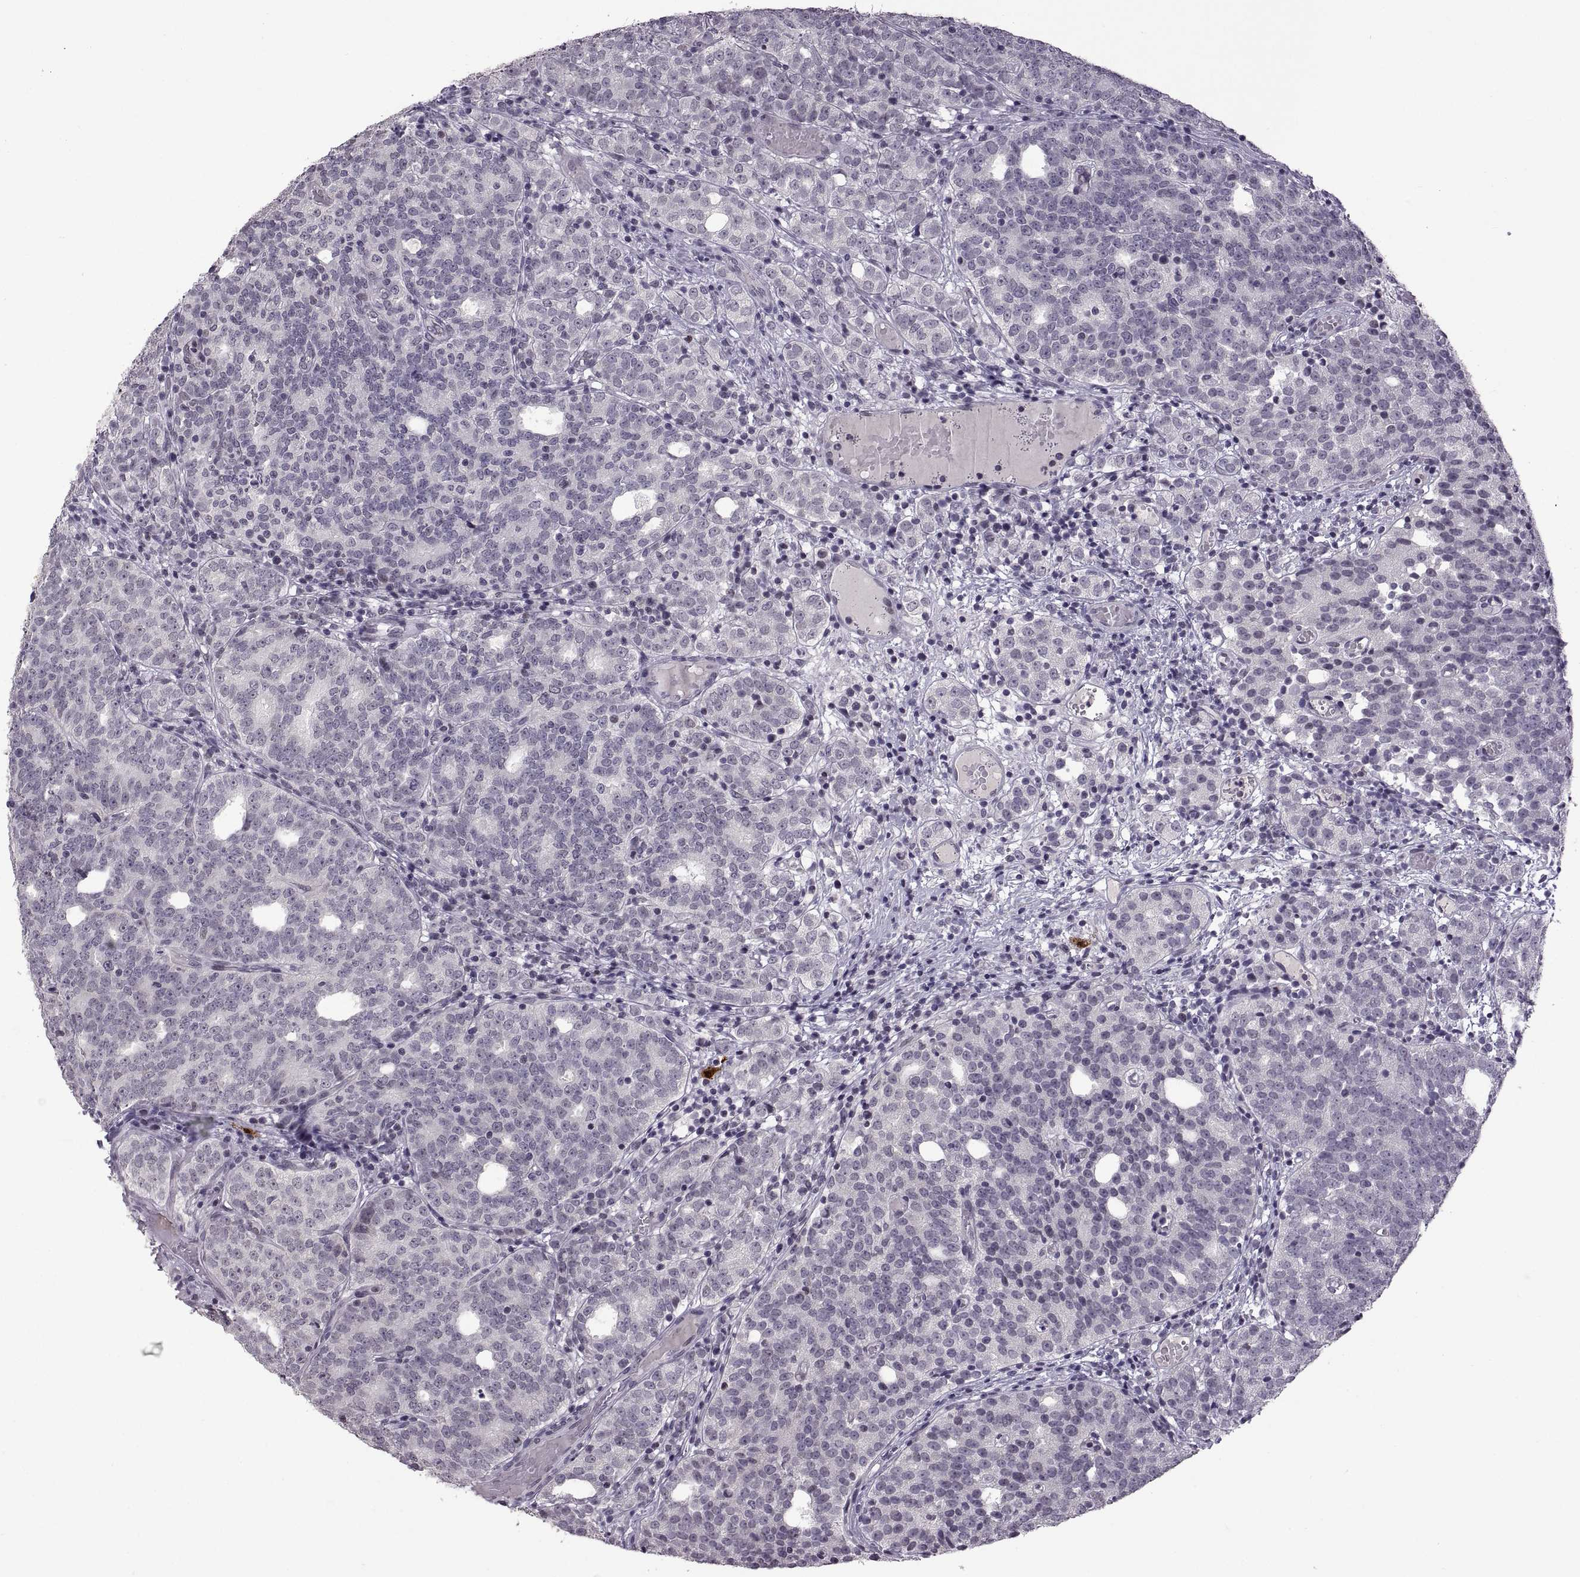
{"staining": {"intensity": "negative", "quantity": "none", "location": "none"}, "tissue": "prostate cancer", "cell_type": "Tumor cells", "image_type": "cancer", "snomed": [{"axis": "morphology", "description": "Adenocarcinoma, High grade"}, {"axis": "topography", "description": "Prostate"}], "caption": "Immunohistochemistry of prostate cancer (high-grade adenocarcinoma) displays no positivity in tumor cells. The staining is performed using DAB (3,3'-diaminobenzidine) brown chromogen with nuclei counter-stained in using hematoxylin.", "gene": "NEK2", "patient": {"sex": "male", "age": 53}}